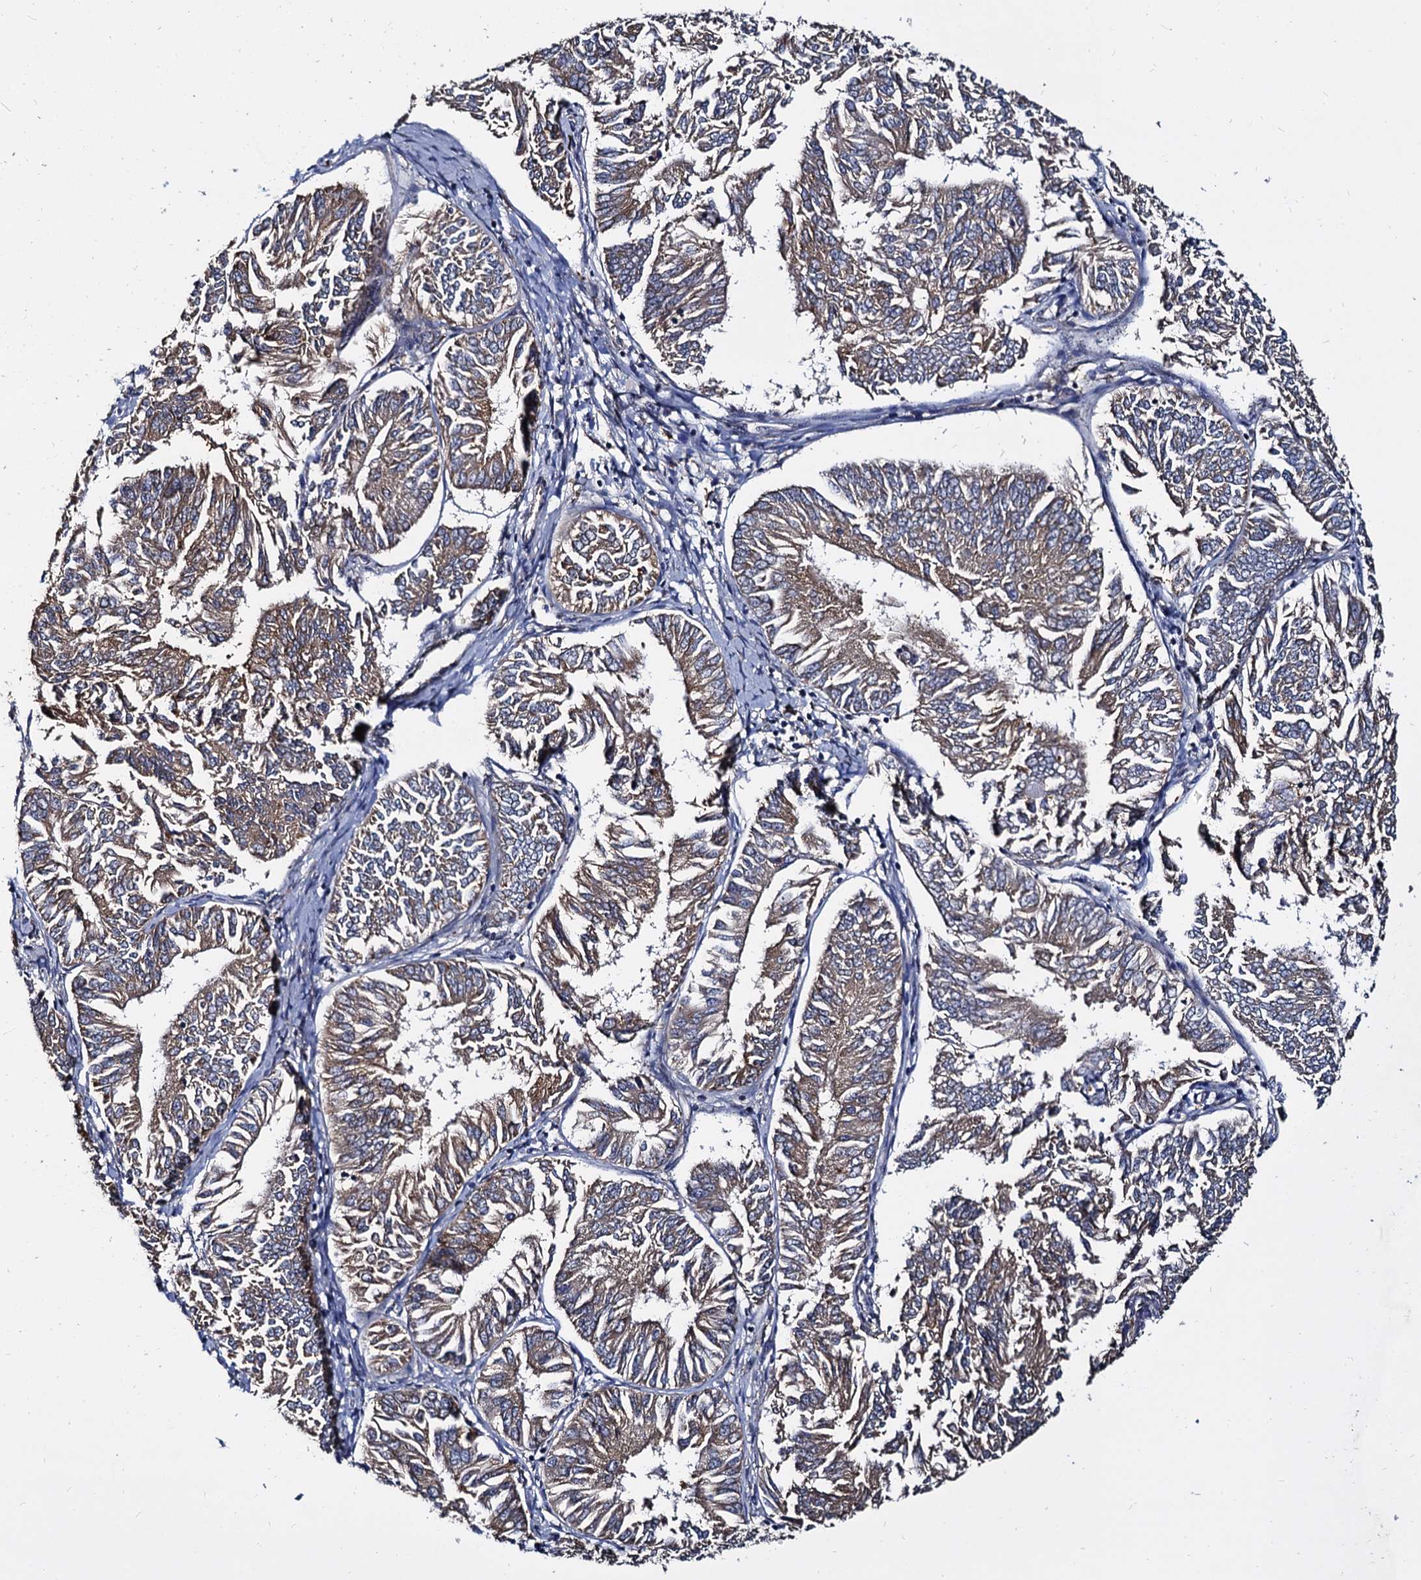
{"staining": {"intensity": "weak", "quantity": ">75%", "location": "cytoplasmic/membranous"}, "tissue": "endometrial cancer", "cell_type": "Tumor cells", "image_type": "cancer", "snomed": [{"axis": "morphology", "description": "Adenocarcinoma, NOS"}, {"axis": "topography", "description": "Endometrium"}], "caption": "This micrograph reveals endometrial adenocarcinoma stained with IHC to label a protein in brown. The cytoplasmic/membranous of tumor cells show weak positivity for the protein. Nuclei are counter-stained blue.", "gene": "WWC3", "patient": {"sex": "female", "age": 58}}